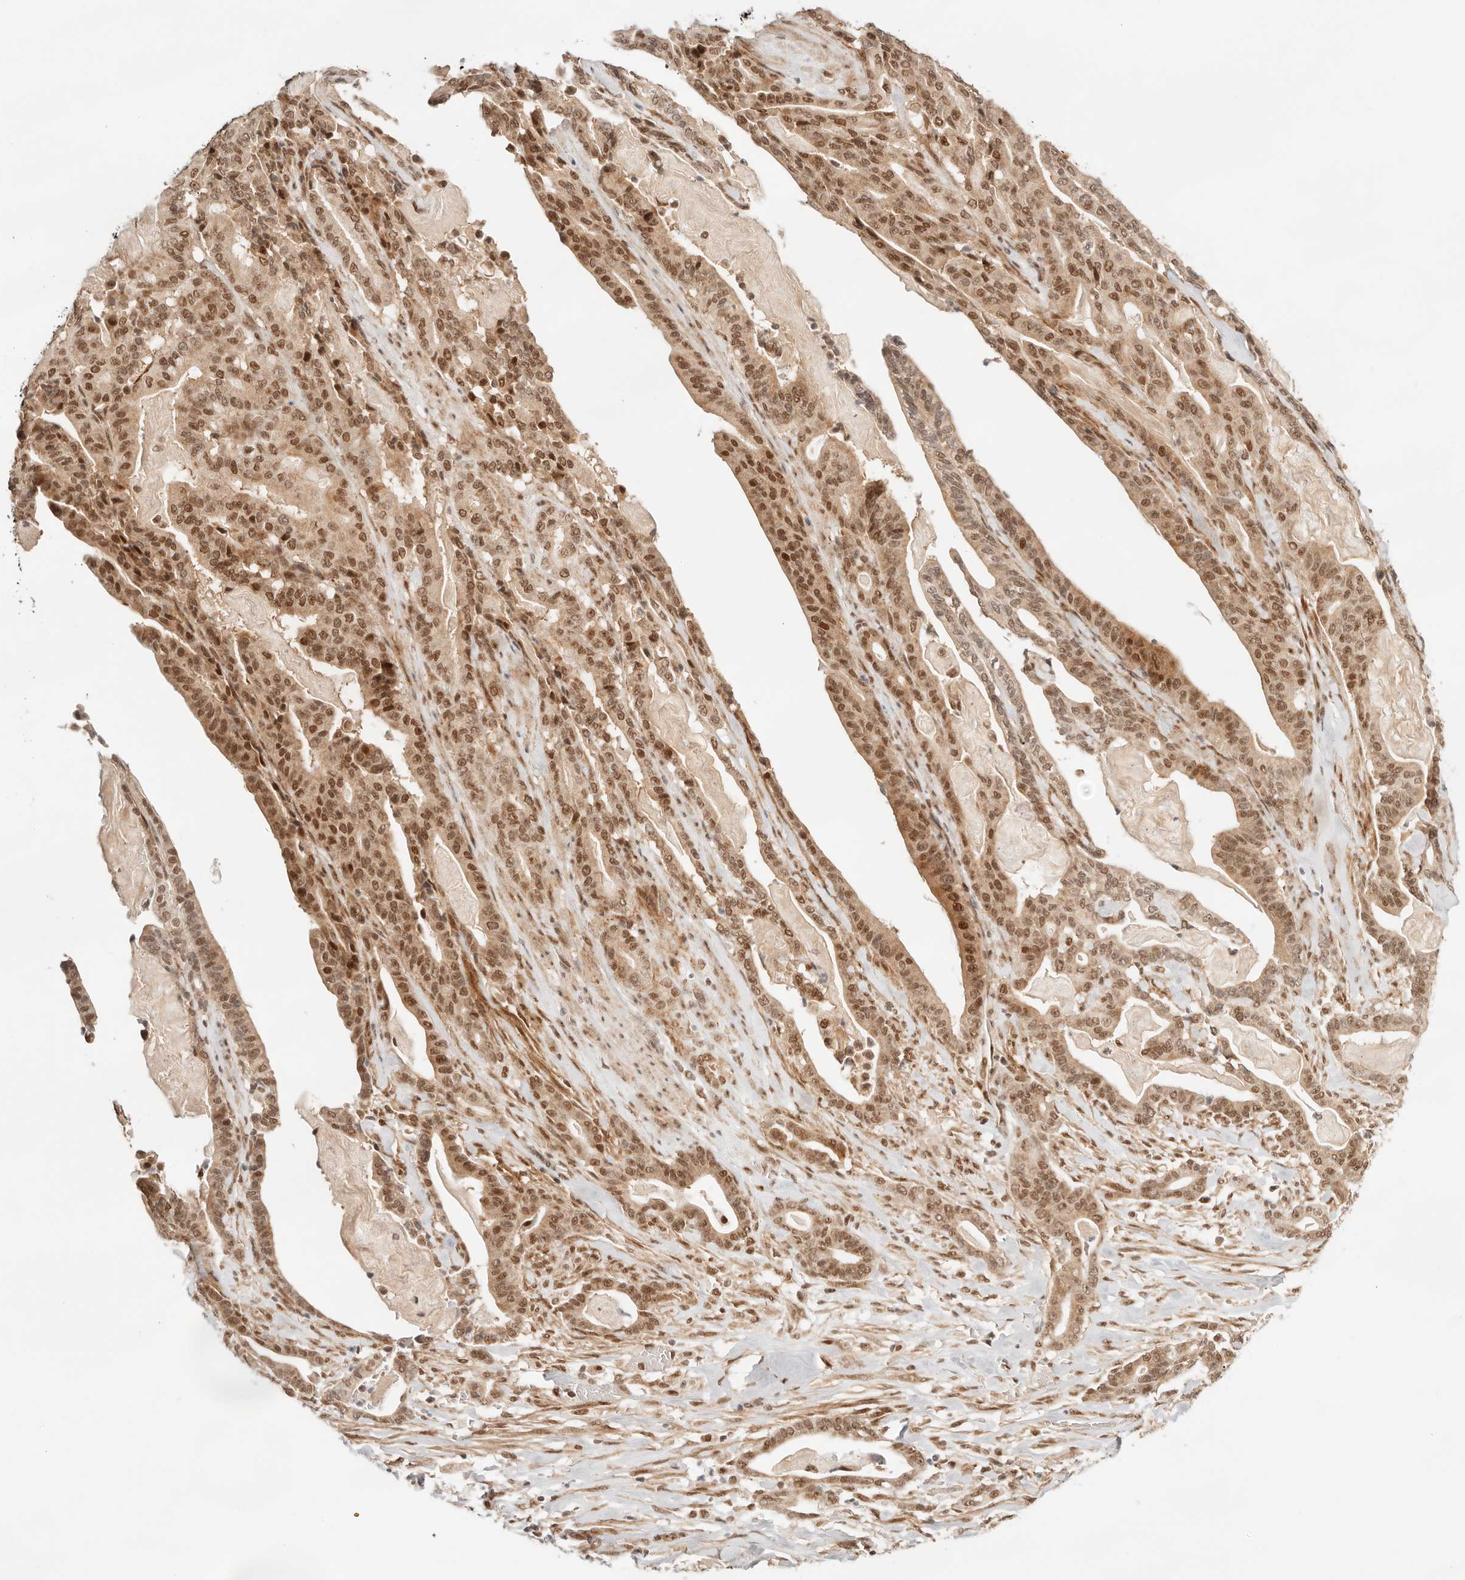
{"staining": {"intensity": "moderate", "quantity": ">75%", "location": "nuclear"}, "tissue": "pancreatic cancer", "cell_type": "Tumor cells", "image_type": "cancer", "snomed": [{"axis": "morphology", "description": "Adenocarcinoma, NOS"}, {"axis": "topography", "description": "Pancreas"}], "caption": "DAB (3,3'-diaminobenzidine) immunohistochemical staining of human pancreatic cancer exhibits moderate nuclear protein positivity in about >75% of tumor cells. (brown staining indicates protein expression, while blue staining denotes nuclei).", "gene": "GTF2E2", "patient": {"sex": "male", "age": 63}}